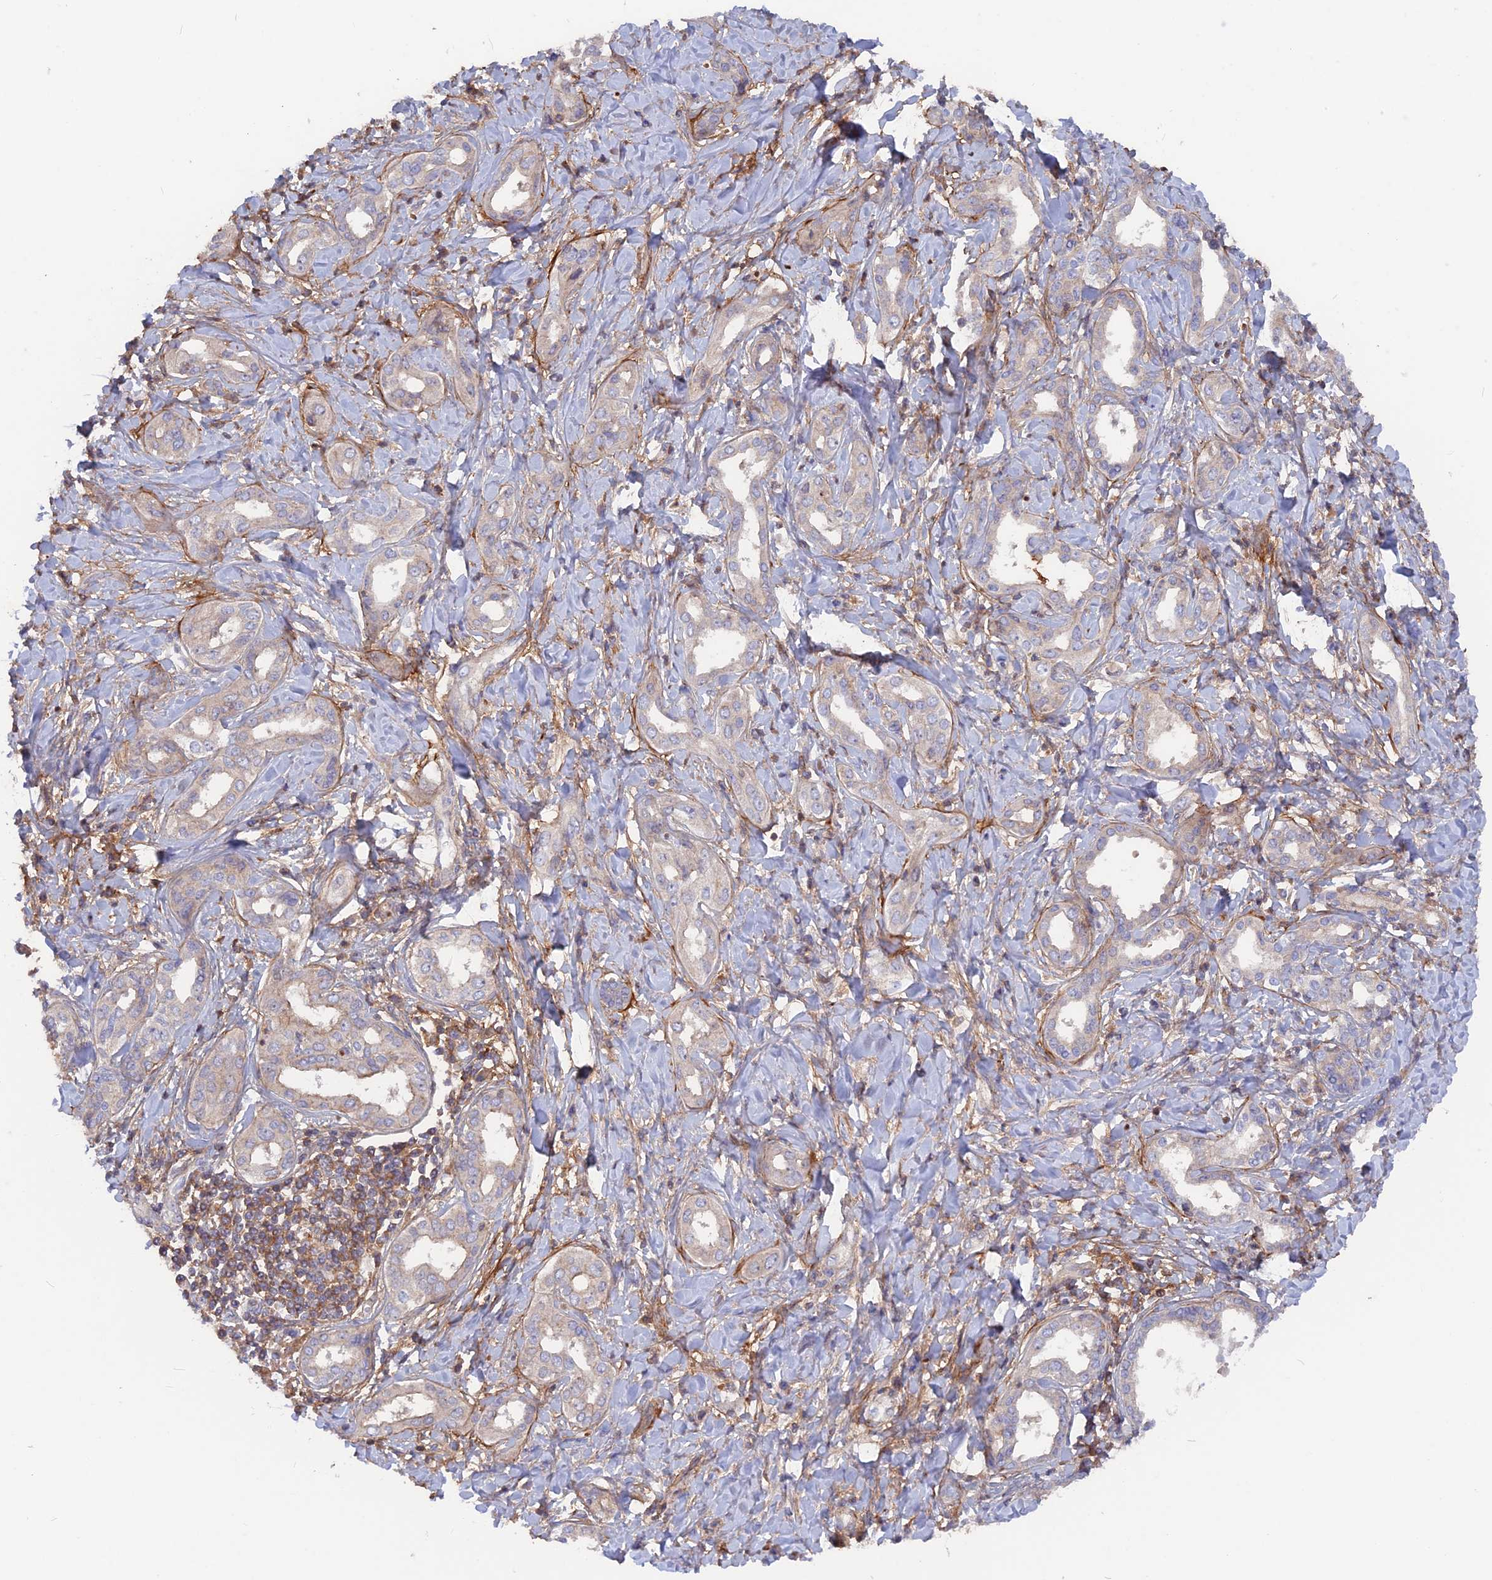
{"staining": {"intensity": "negative", "quantity": "none", "location": "none"}, "tissue": "liver cancer", "cell_type": "Tumor cells", "image_type": "cancer", "snomed": [{"axis": "morphology", "description": "Cholangiocarcinoma"}, {"axis": "topography", "description": "Liver"}], "caption": "DAB (3,3'-diaminobenzidine) immunohistochemical staining of human liver cancer (cholangiocarcinoma) exhibits no significant staining in tumor cells. (DAB (3,3'-diaminobenzidine) immunohistochemistry with hematoxylin counter stain).", "gene": "CPNE7", "patient": {"sex": "female", "age": 77}}